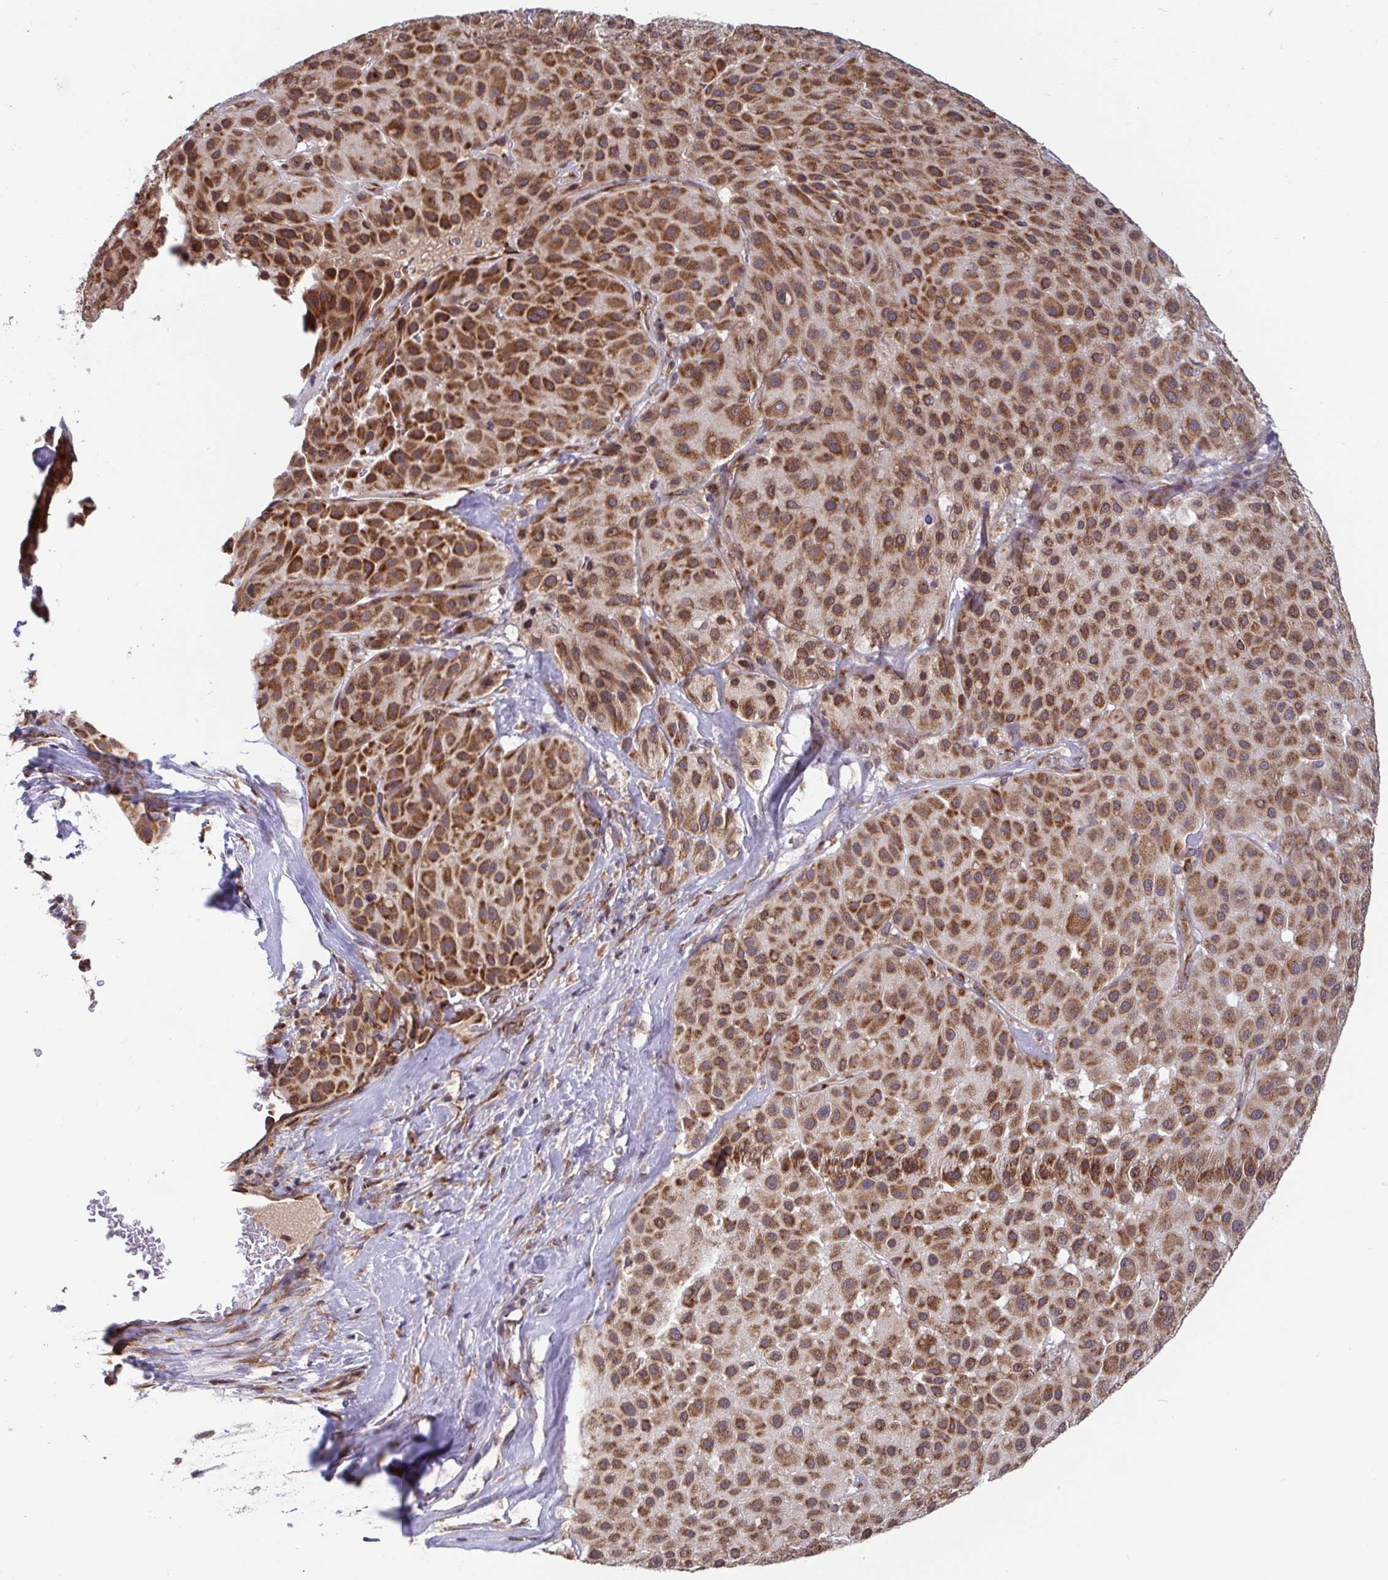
{"staining": {"intensity": "moderate", "quantity": ">75%", "location": "cytoplasmic/membranous"}, "tissue": "melanoma", "cell_type": "Tumor cells", "image_type": "cancer", "snomed": [{"axis": "morphology", "description": "Malignant melanoma, Metastatic site"}, {"axis": "topography", "description": "Smooth muscle"}], "caption": "Melanoma stained with a protein marker demonstrates moderate staining in tumor cells.", "gene": "ATP5MJ", "patient": {"sex": "male", "age": 41}}